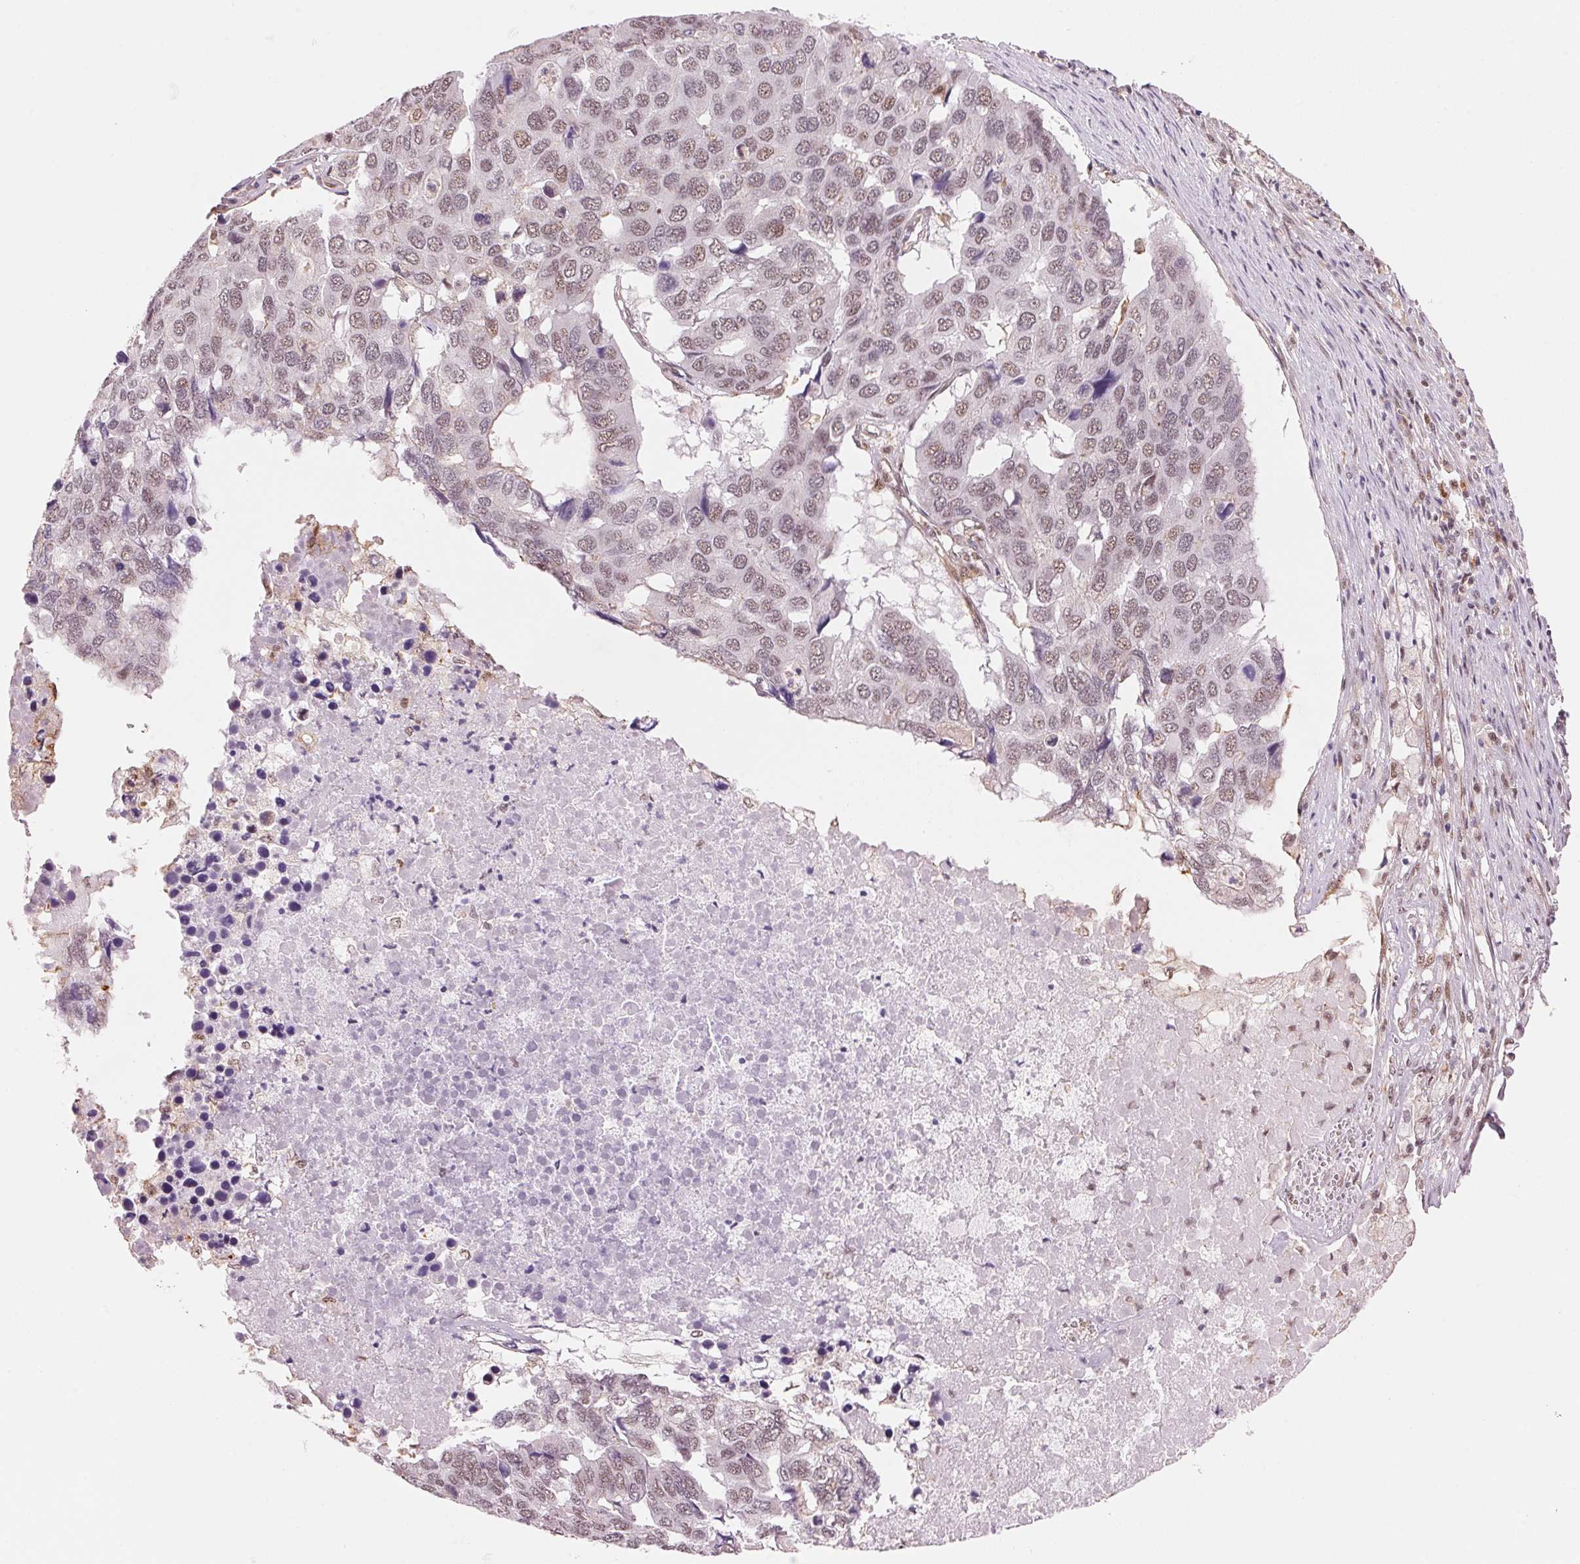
{"staining": {"intensity": "weak", "quantity": "25%-75%", "location": "nuclear"}, "tissue": "pancreatic cancer", "cell_type": "Tumor cells", "image_type": "cancer", "snomed": [{"axis": "morphology", "description": "Adenocarcinoma, NOS"}, {"axis": "topography", "description": "Pancreas"}], "caption": "Human adenocarcinoma (pancreatic) stained with a brown dye exhibits weak nuclear positive positivity in approximately 25%-75% of tumor cells.", "gene": "HNRNPDL", "patient": {"sex": "male", "age": 50}}